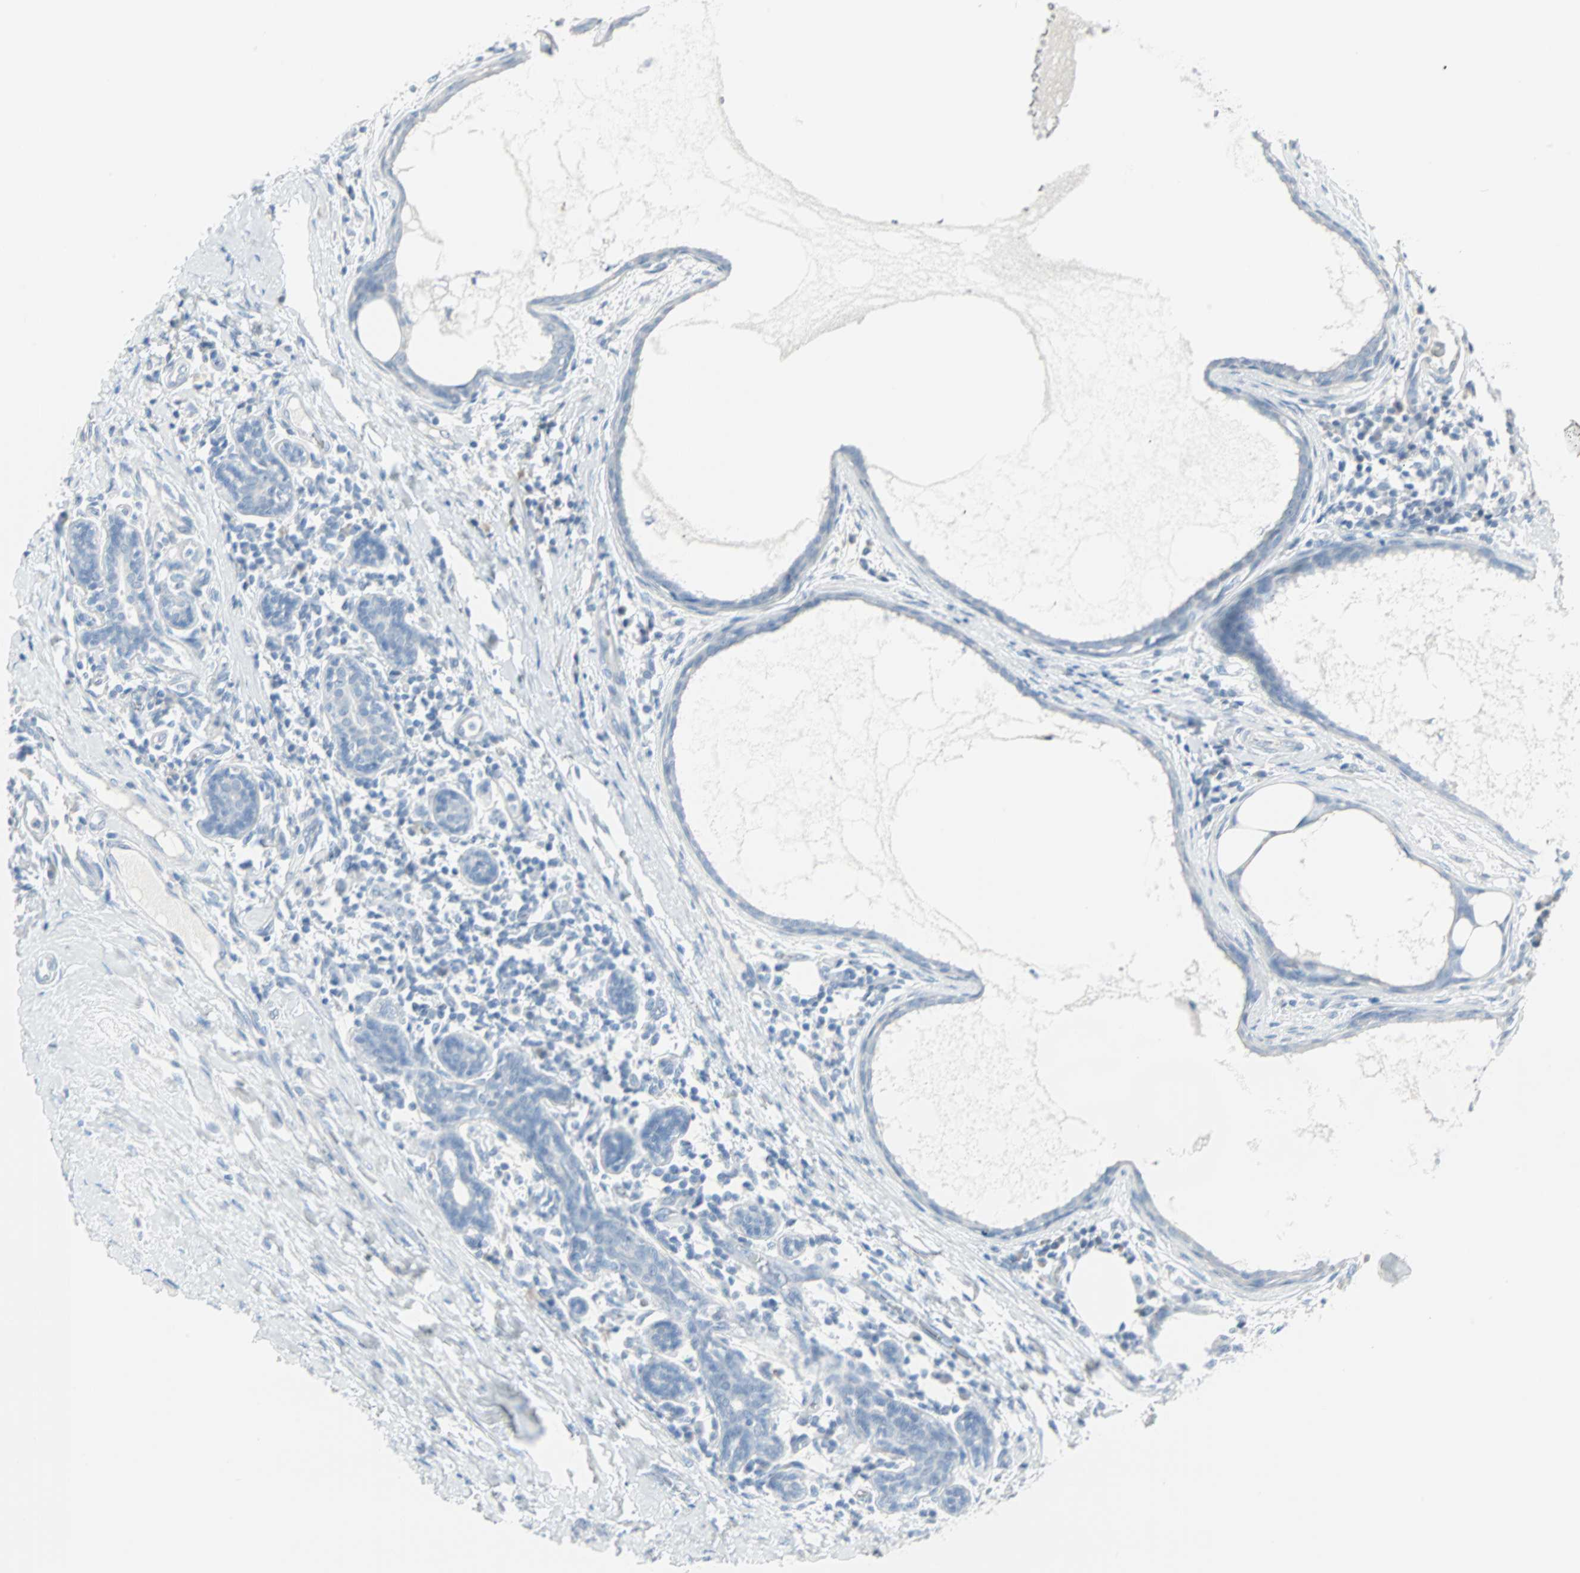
{"staining": {"intensity": "negative", "quantity": "none", "location": "none"}, "tissue": "breast cancer", "cell_type": "Tumor cells", "image_type": "cancer", "snomed": [{"axis": "morphology", "description": "Duct carcinoma"}, {"axis": "topography", "description": "Breast"}], "caption": "Tumor cells are negative for protein expression in human invasive ductal carcinoma (breast). (DAB (3,3'-diaminobenzidine) IHC, high magnification).", "gene": "STX1A", "patient": {"sex": "female", "age": 40}}